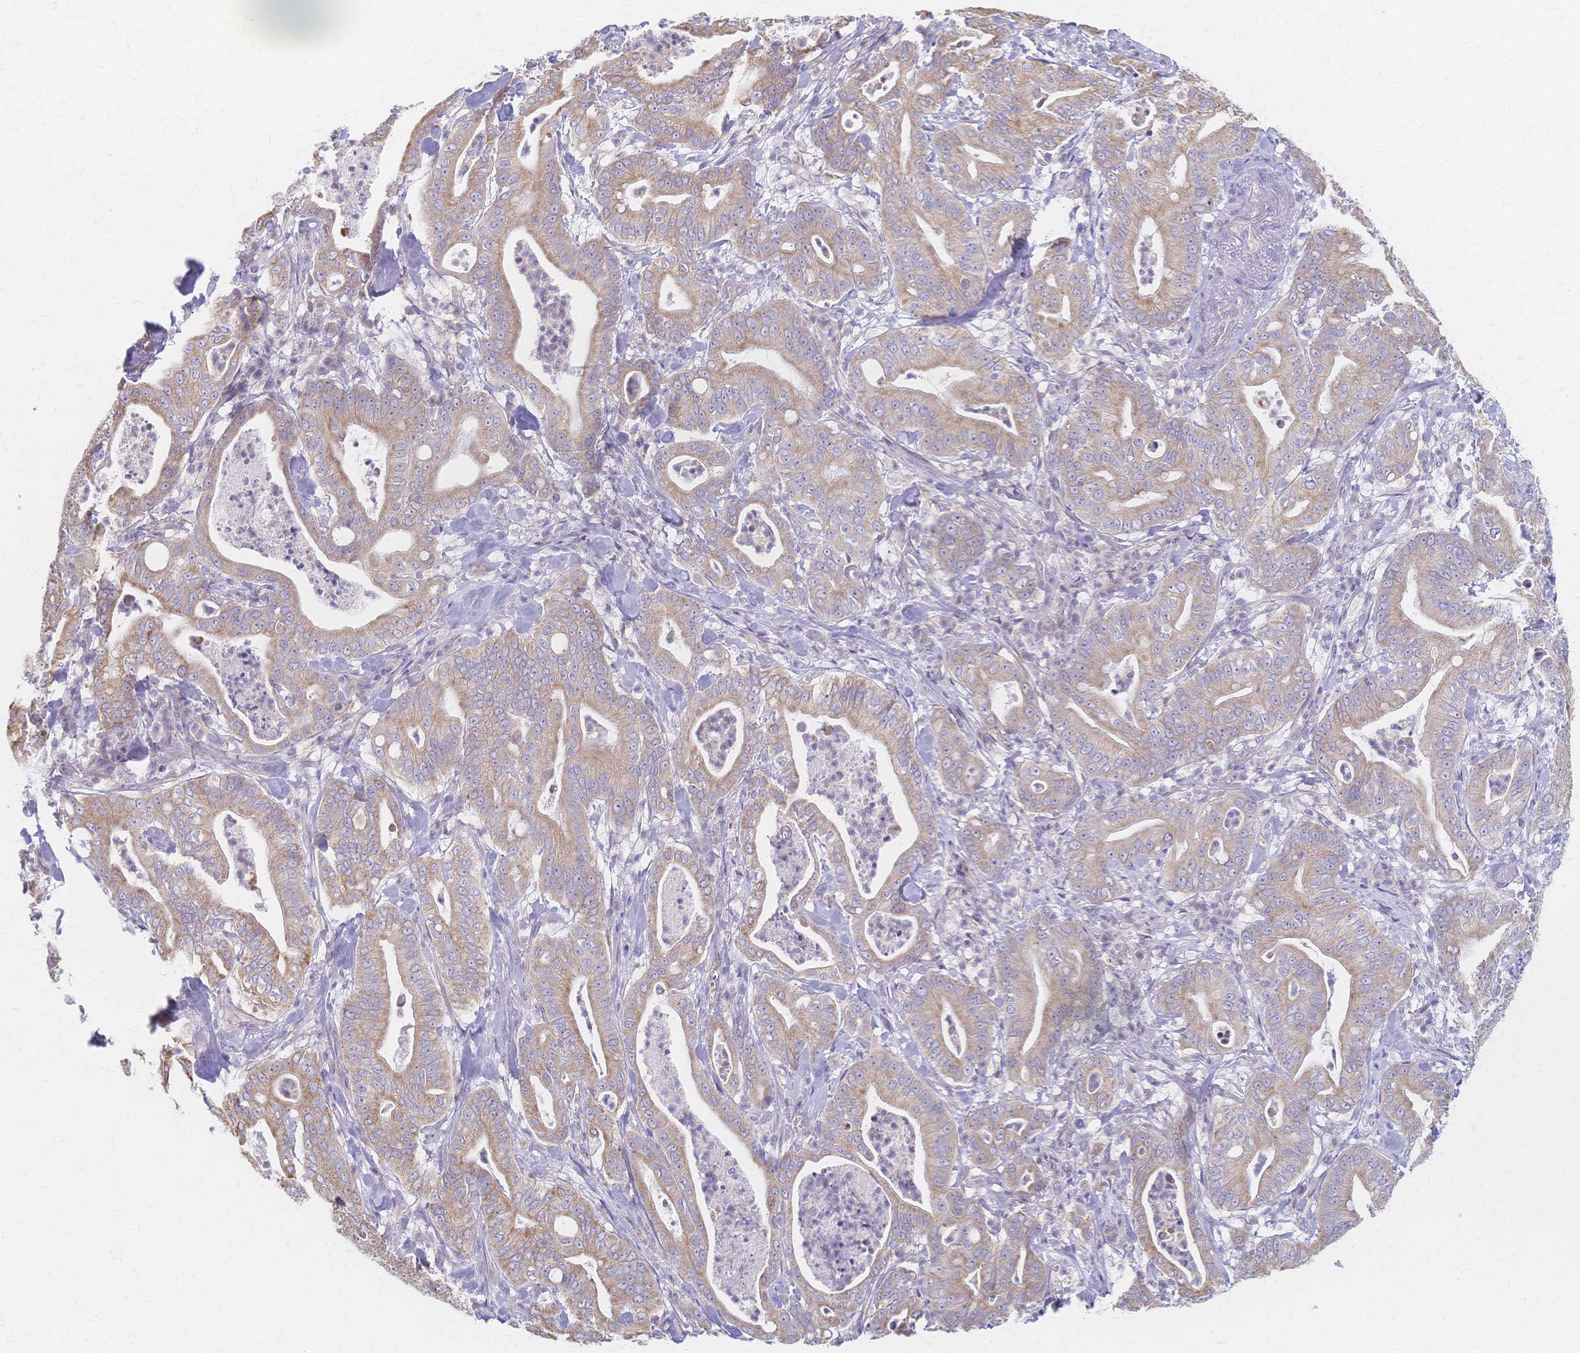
{"staining": {"intensity": "weak", "quantity": ">75%", "location": "cytoplasmic/membranous"}, "tissue": "pancreatic cancer", "cell_type": "Tumor cells", "image_type": "cancer", "snomed": [{"axis": "morphology", "description": "Adenocarcinoma, NOS"}, {"axis": "topography", "description": "Pancreas"}], "caption": "The immunohistochemical stain labels weak cytoplasmic/membranous expression in tumor cells of pancreatic cancer tissue.", "gene": "CYB5A", "patient": {"sex": "male", "age": 71}}